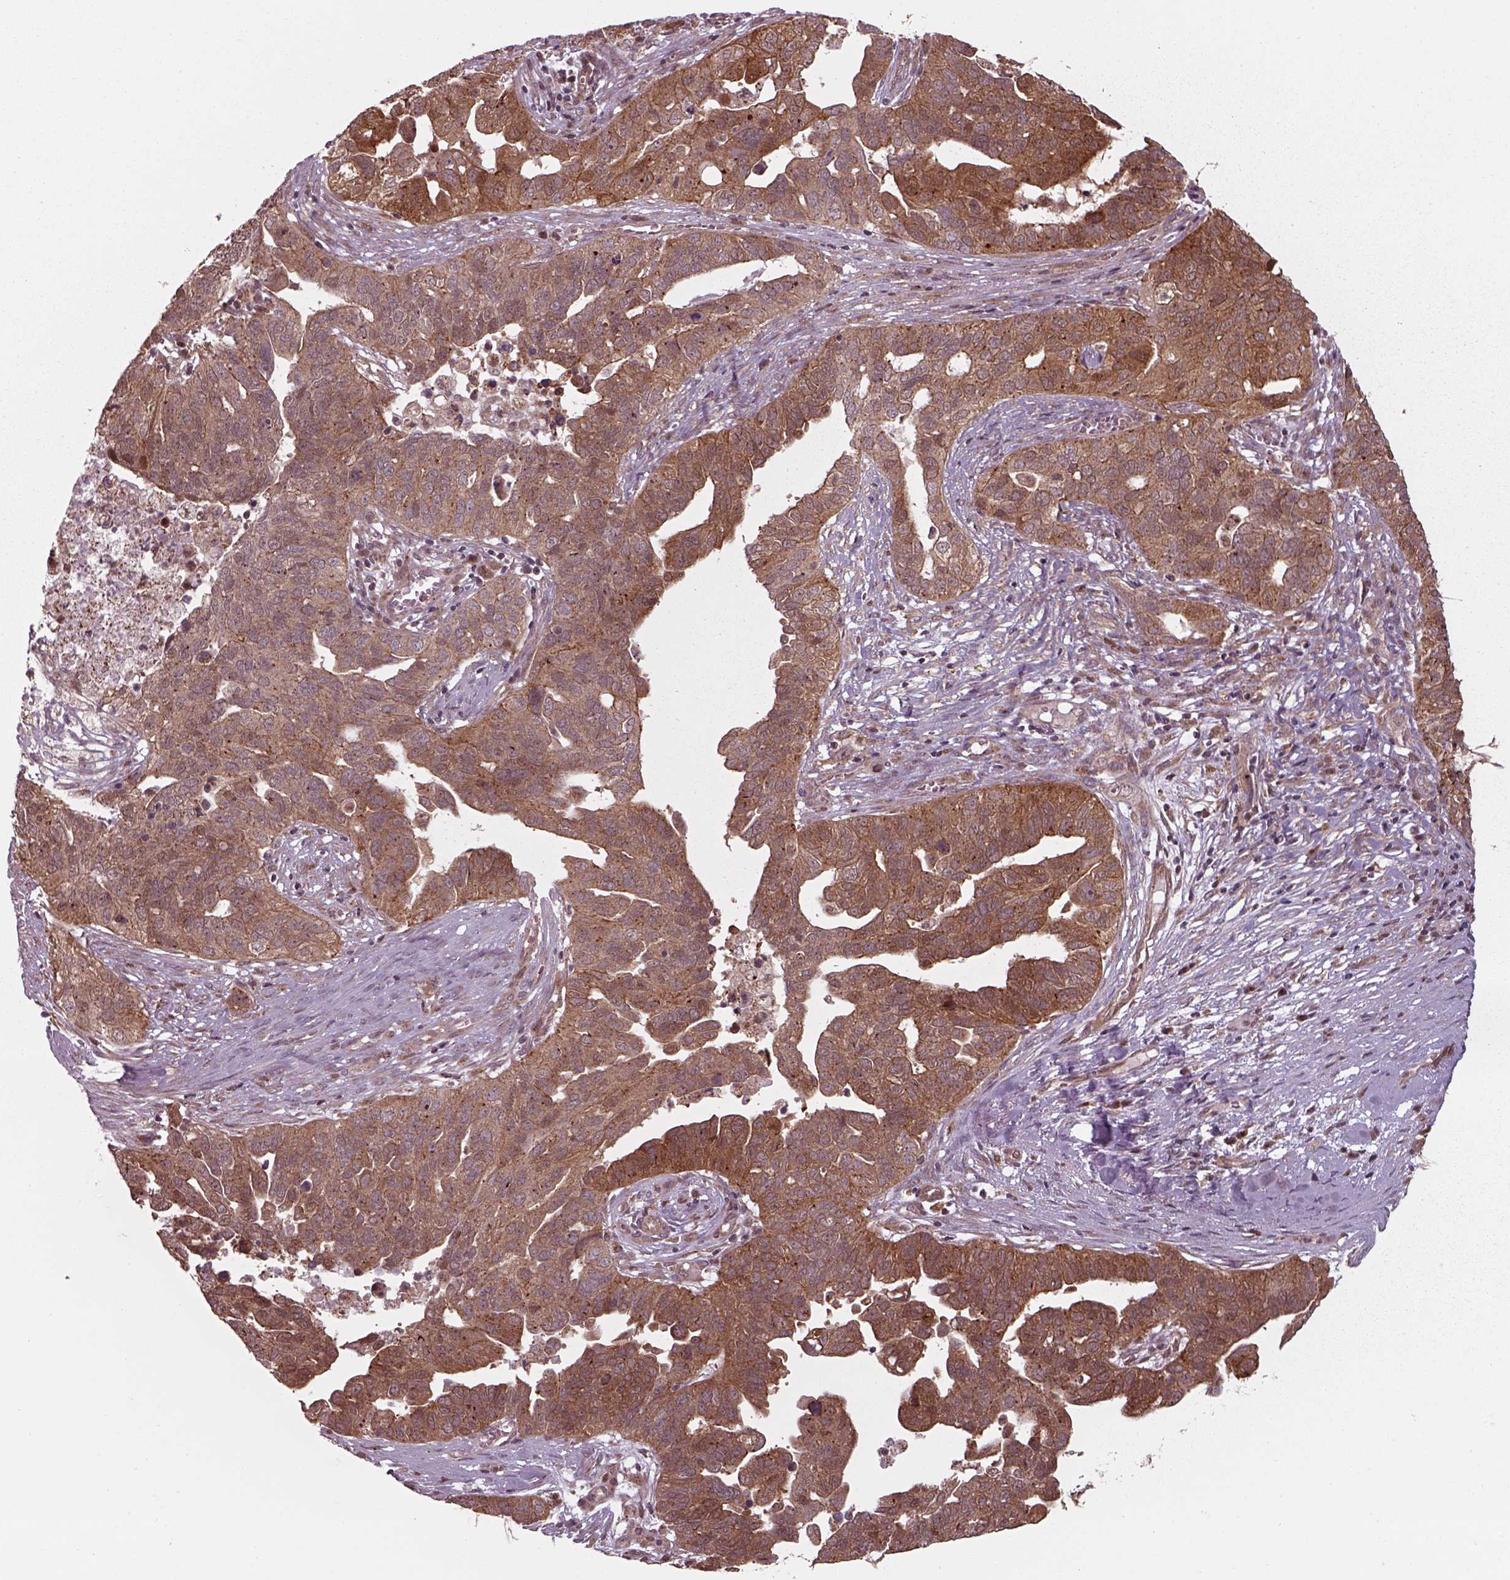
{"staining": {"intensity": "moderate", "quantity": ">75%", "location": "cytoplasmic/membranous"}, "tissue": "ovarian cancer", "cell_type": "Tumor cells", "image_type": "cancer", "snomed": [{"axis": "morphology", "description": "Carcinoma, endometroid"}, {"axis": "topography", "description": "Soft tissue"}, {"axis": "topography", "description": "Ovary"}], "caption": "This micrograph displays endometroid carcinoma (ovarian) stained with IHC to label a protein in brown. The cytoplasmic/membranous of tumor cells show moderate positivity for the protein. Nuclei are counter-stained blue.", "gene": "CHMP3", "patient": {"sex": "female", "age": 52}}